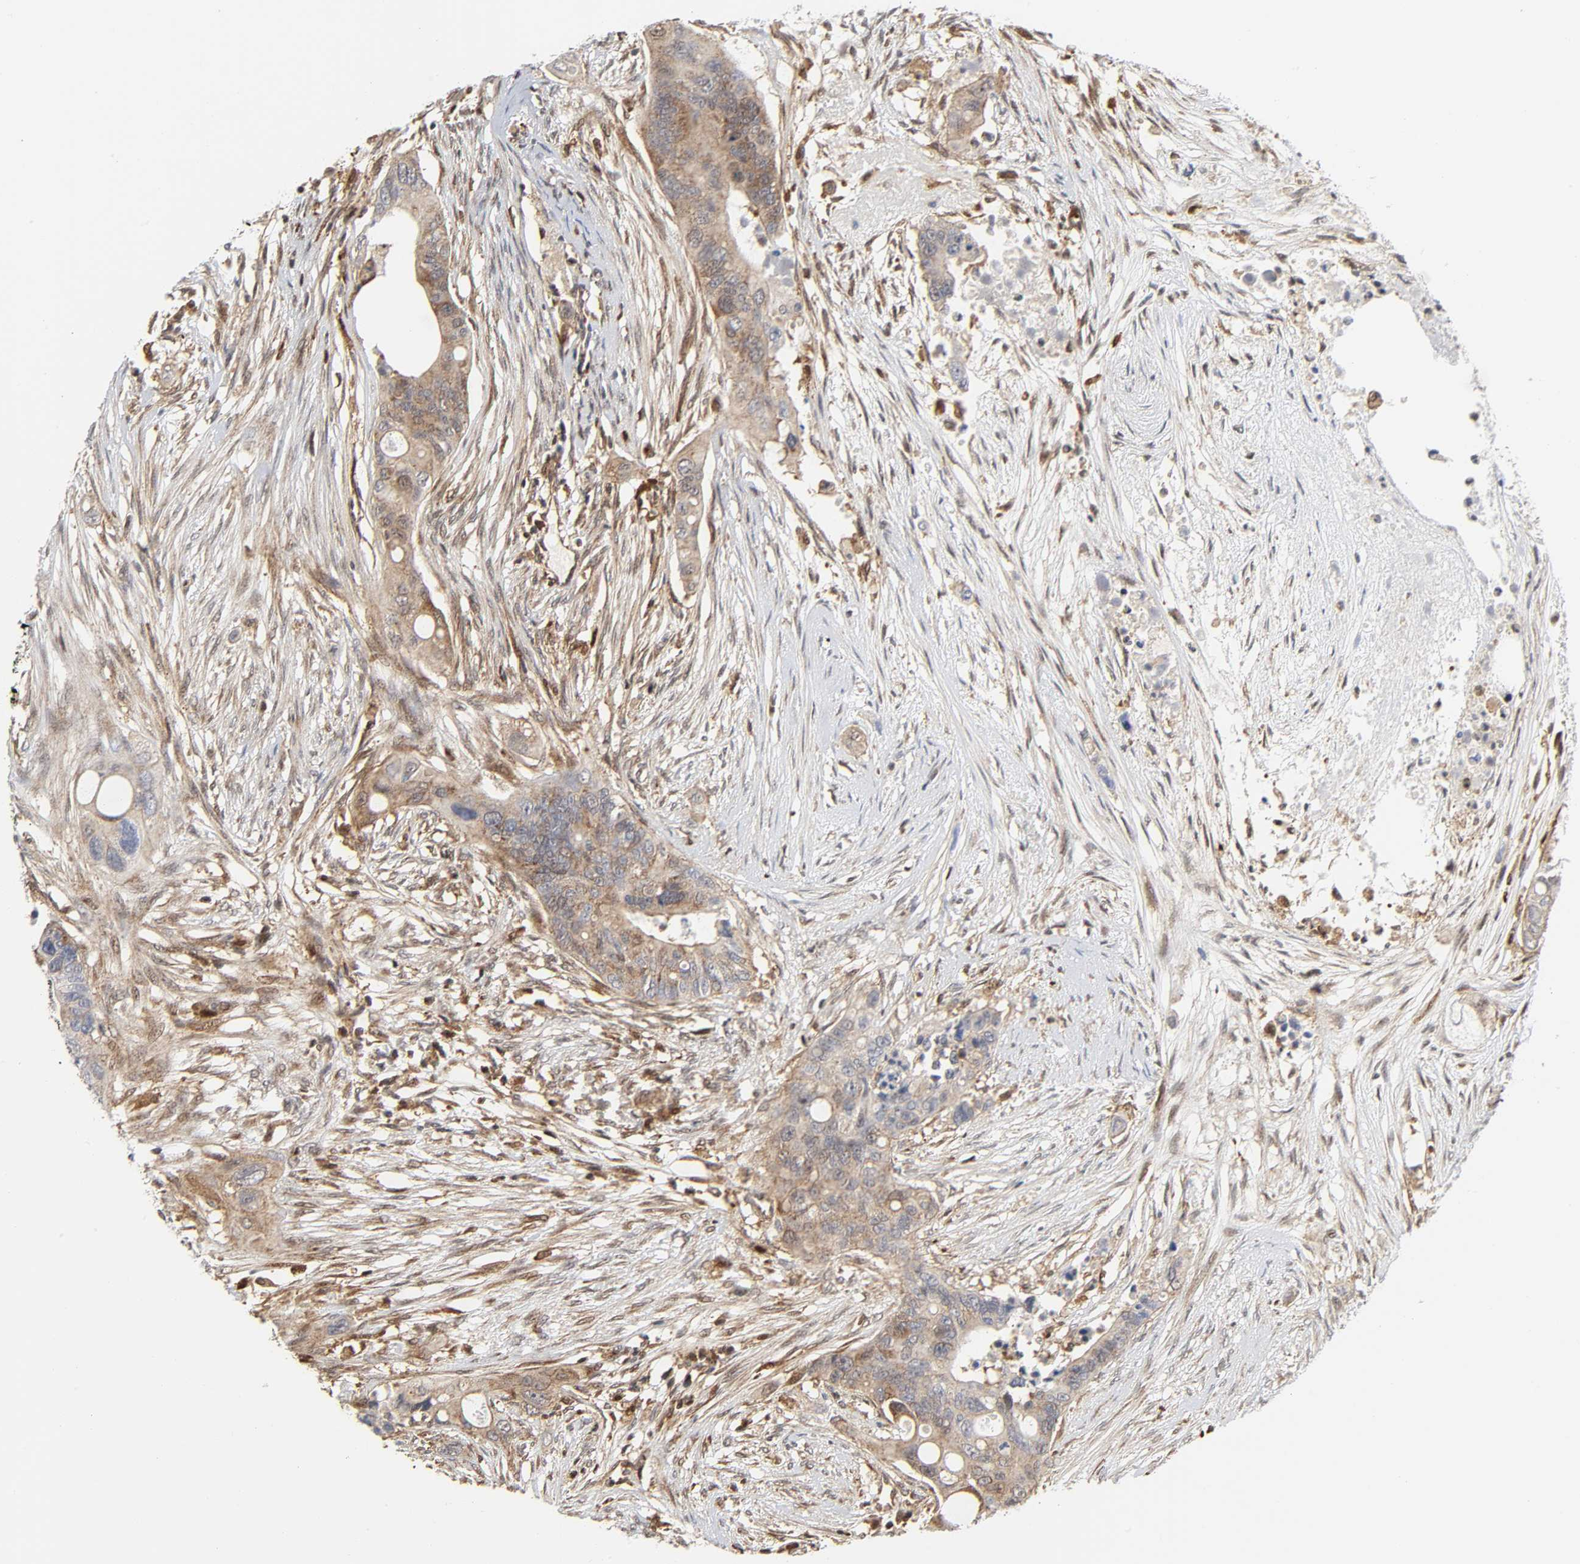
{"staining": {"intensity": "weak", "quantity": "25%-75%", "location": "cytoplasmic/membranous"}, "tissue": "colorectal cancer", "cell_type": "Tumor cells", "image_type": "cancer", "snomed": [{"axis": "morphology", "description": "Adenocarcinoma, NOS"}, {"axis": "topography", "description": "Colon"}], "caption": "Immunohistochemical staining of colorectal cancer (adenocarcinoma) reveals weak cytoplasmic/membranous protein positivity in approximately 25%-75% of tumor cells. (DAB IHC with brightfield microscopy, high magnification).", "gene": "MAPK1", "patient": {"sex": "female", "age": 57}}